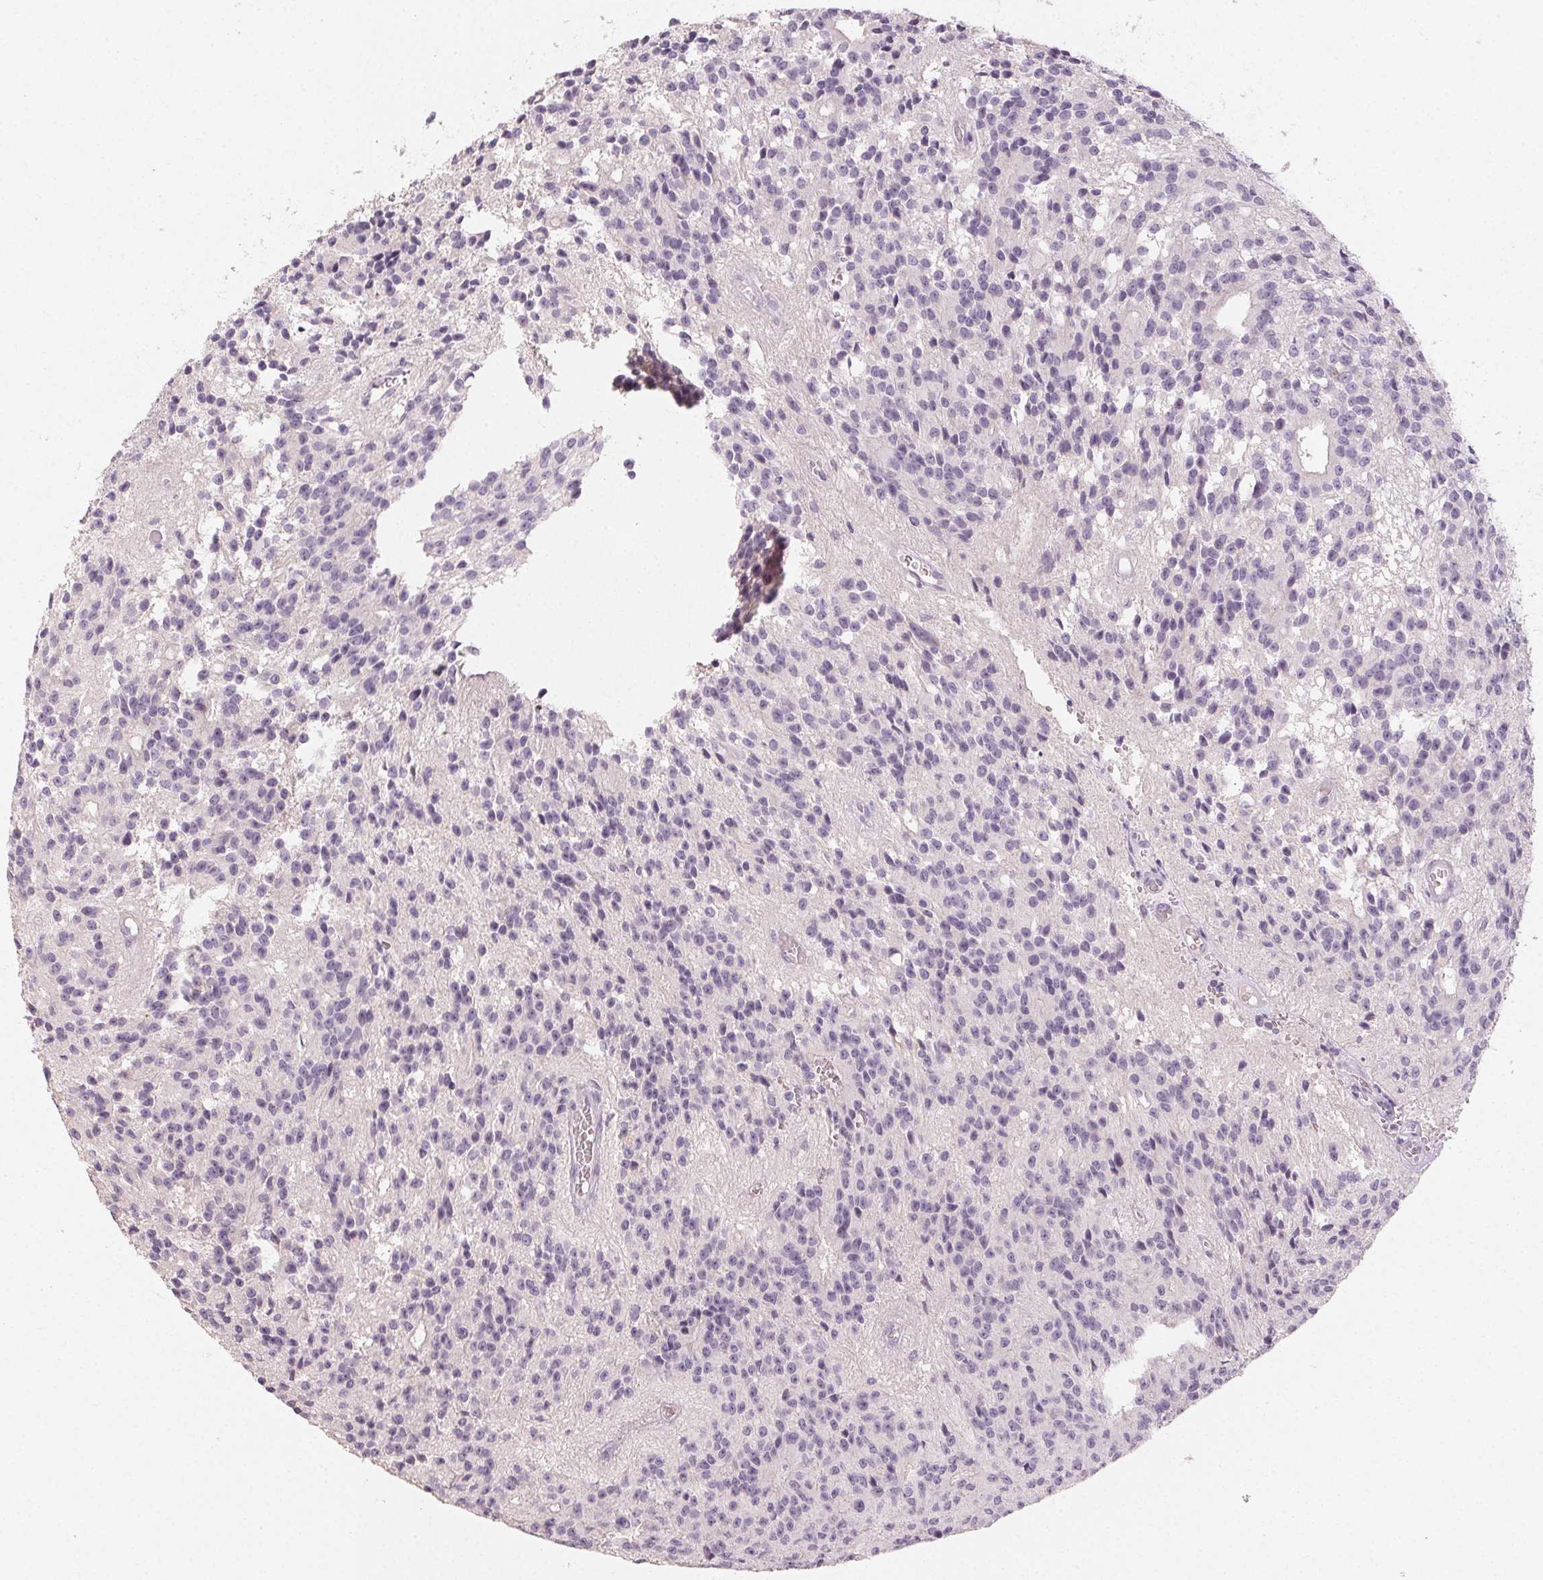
{"staining": {"intensity": "negative", "quantity": "none", "location": "none"}, "tissue": "glioma", "cell_type": "Tumor cells", "image_type": "cancer", "snomed": [{"axis": "morphology", "description": "Glioma, malignant, Low grade"}, {"axis": "topography", "description": "Brain"}], "caption": "Immunohistochemistry (IHC) image of neoplastic tissue: human glioma stained with DAB demonstrates no significant protein positivity in tumor cells.", "gene": "LVRN", "patient": {"sex": "male", "age": 31}}